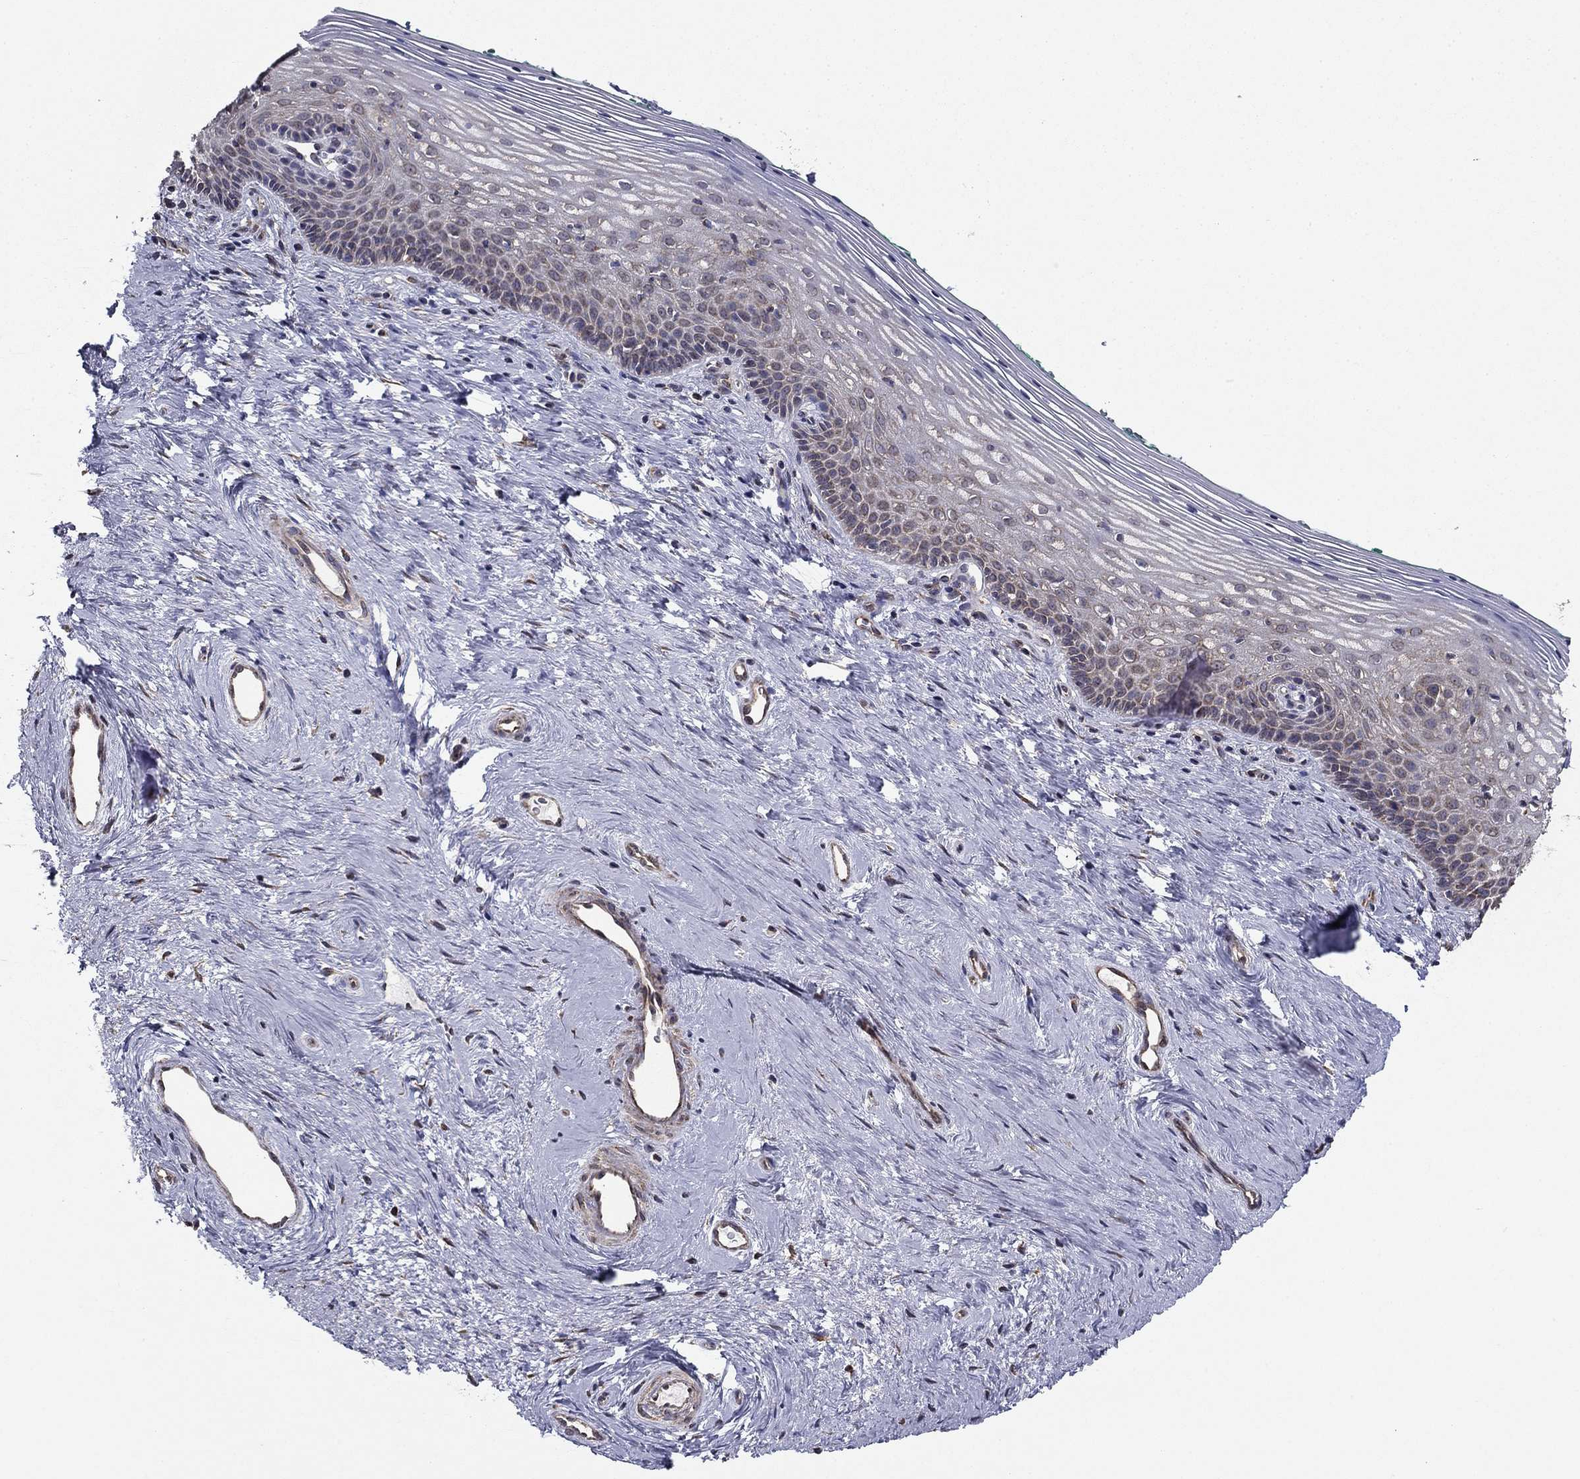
{"staining": {"intensity": "negative", "quantity": "none", "location": "none"}, "tissue": "vagina", "cell_type": "Squamous epithelial cells", "image_type": "normal", "snomed": [{"axis": "morphology", "description": "Normal tissue, NOS"}, {"axis": "topography", "description": "Vagina"}], "caption": "This histopathology image is of normal vagina stained with immunohistochemistry (IHC) to label a protein in brown with the nuclei are counter-stained blue. There is no staining in squamous epithelial cells. (Stains: DAB (3,3'-diaminobenzidine) immunohistochemistry with hematoxylin counter stain, Microscopy: brightfield microscopy at high magnification).", "gene": "NKIRAS1", "patient": {"sex": "female", "age": 45}}